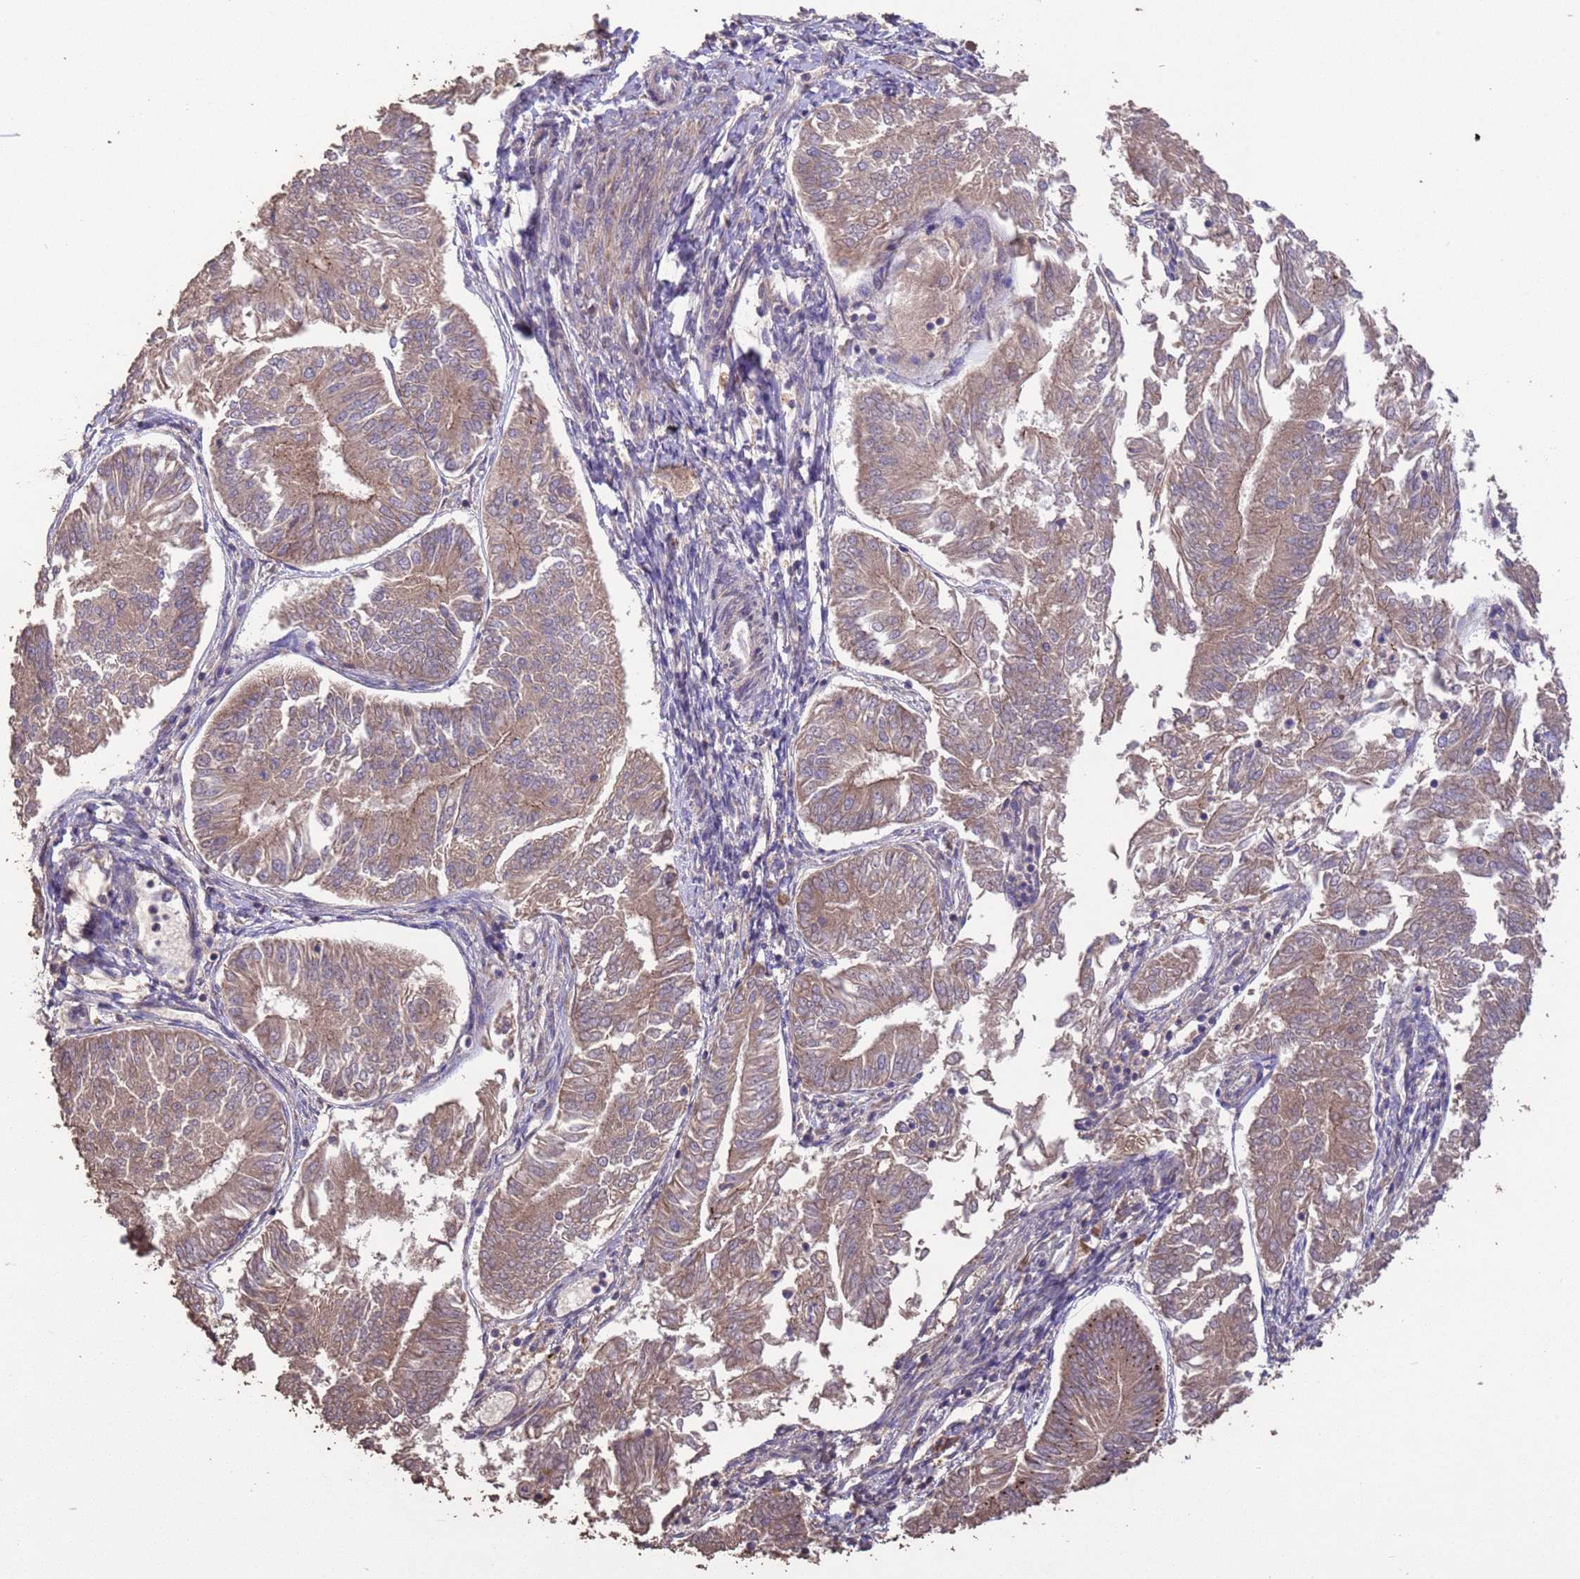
{"staining": {"intensity": "moderate", "quantity": ">75%", "location": "cytoplasmic/membranous"}, "tissue": "endometrial cancer", "cell_type": "Tumor cells", "image_type": "cancer", "snomed": [{"axis": "morphology", "description": "Adenocarcinoma, NOS"}, {"axis": "topography", "description": "Endometrium"}], "caption": "IHC (DAB) staining of endometrial adenocarcinoma exhibits moderate cytoplasmic/membranous protein expression in approximately >75% of tumor cells.", "gene": "SLC9B2", "patient": {"sex": "female", "age": 58}}